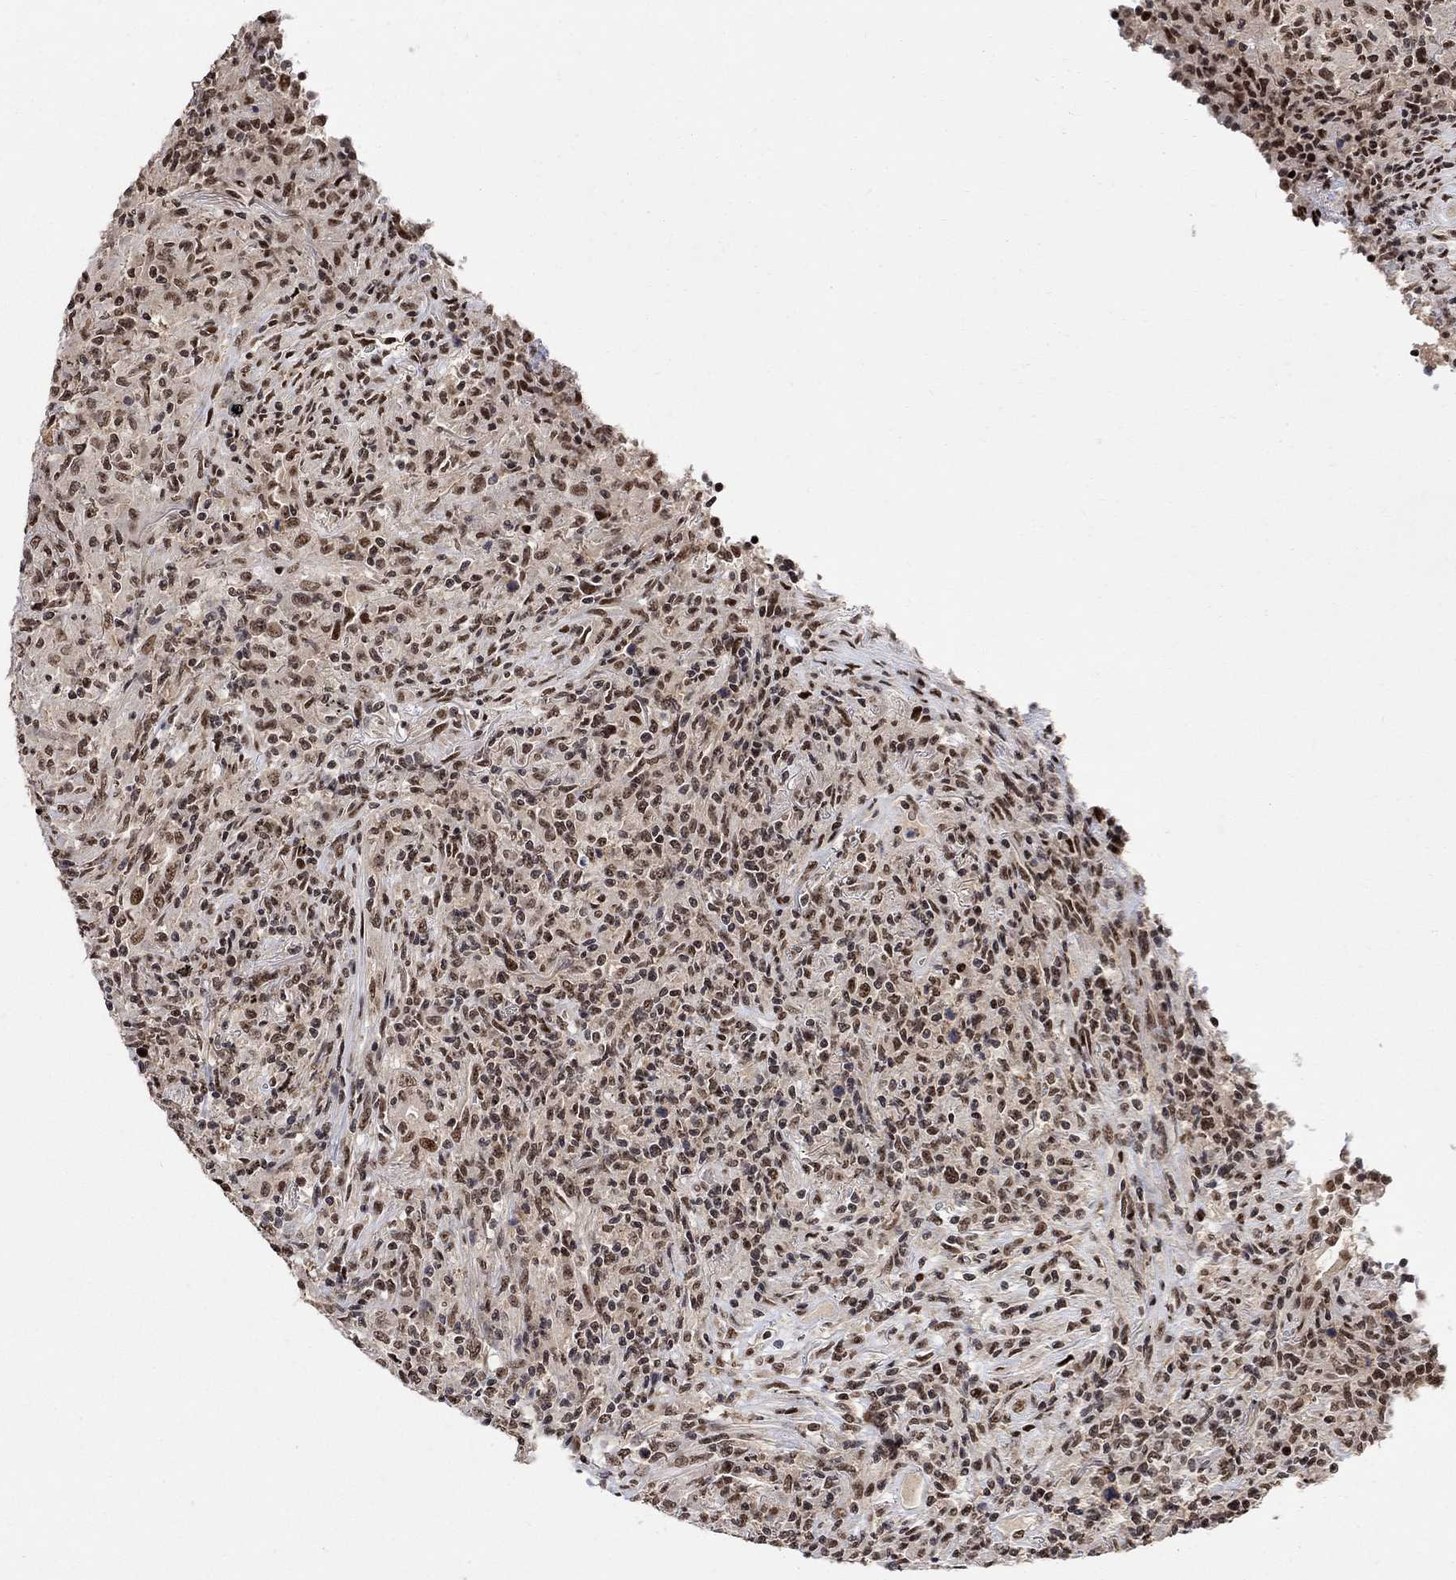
{"staining": {"intensity": "negative", "quantity": "none", "location": "none"}, "tissue": "lymphoma", "cell_type": "Tumor cells", "image_type": "cancer", "snomed": [{"axis": "morphology", "description": "Malignant lymphoma, non-Hodgkin's type, High grade"}, {"axis": "topography", "description": "Lung"}], "caption": "Immunohistochemistry (IHC) image of lymphoma stained for a protein (brown), which shows no expression in tumor cells. (Brightfield microscopy of DAB (3,3'-diaminobenzidine) IHC at high magnification).", "gene": "E4F1", "patient": {"sex": "male", "age": 79}}